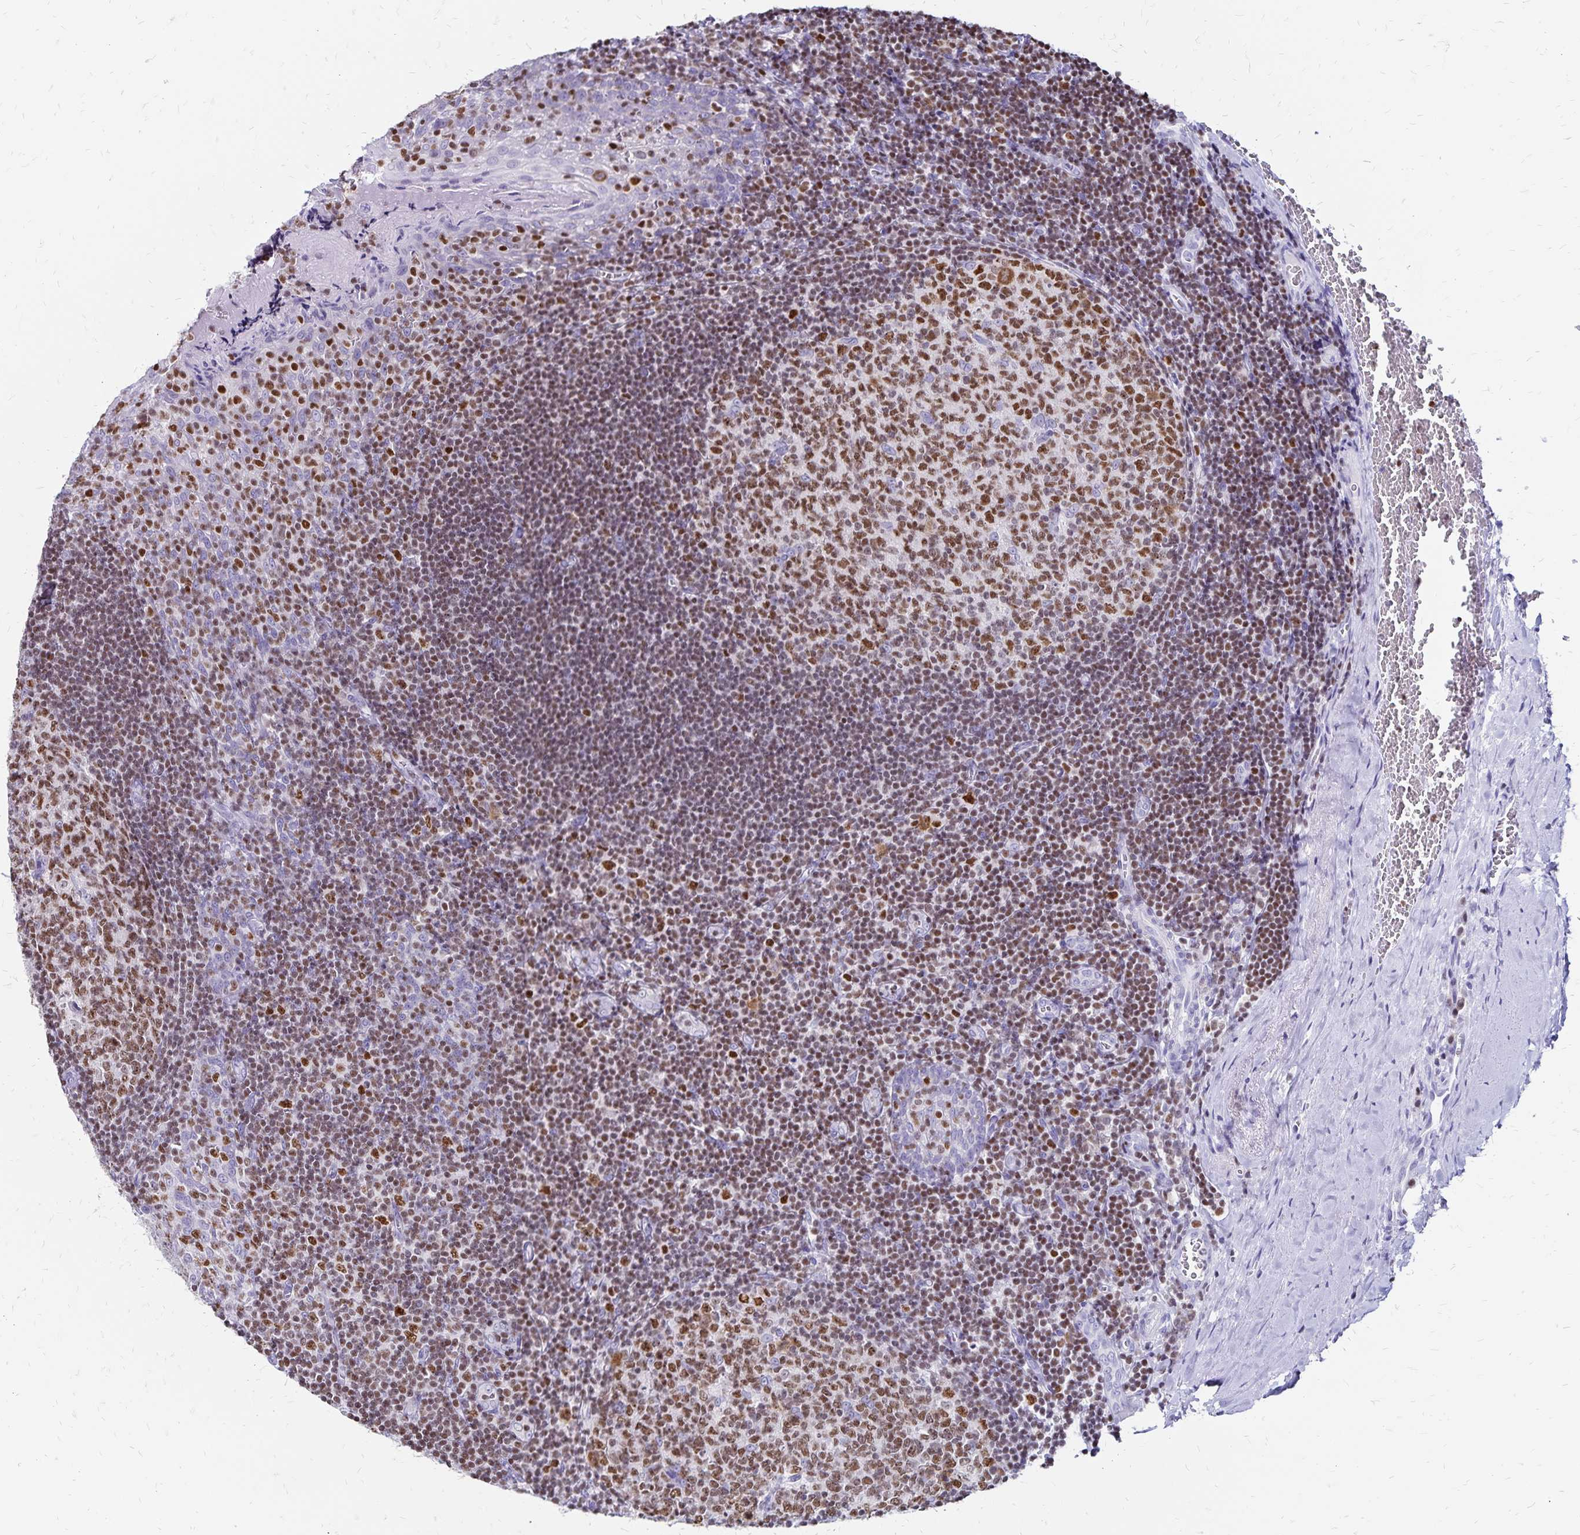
{"staining": {"intensity": "moderate", "quantity": ">75%", "location": "nuclear"}, "tissue": "tonsil", "cell_type": "Germinal center cells", "image_type": "normal", "snomed": [{"axis": "morphology", "description": "Normal tissue, NOS"}, {"axis": "morphology", "description": "Inflammation, NOS"}, {"axis": "topography", "description": "Tonsil"}], "caption": "The photomicrograph exhibits staining of unremarkable tonsil, revealing moderate nuclear protein staining (brown color) within germinal center cells.", "gene": "IKZF1", "patient": {"sex": "female", "age": 31}}